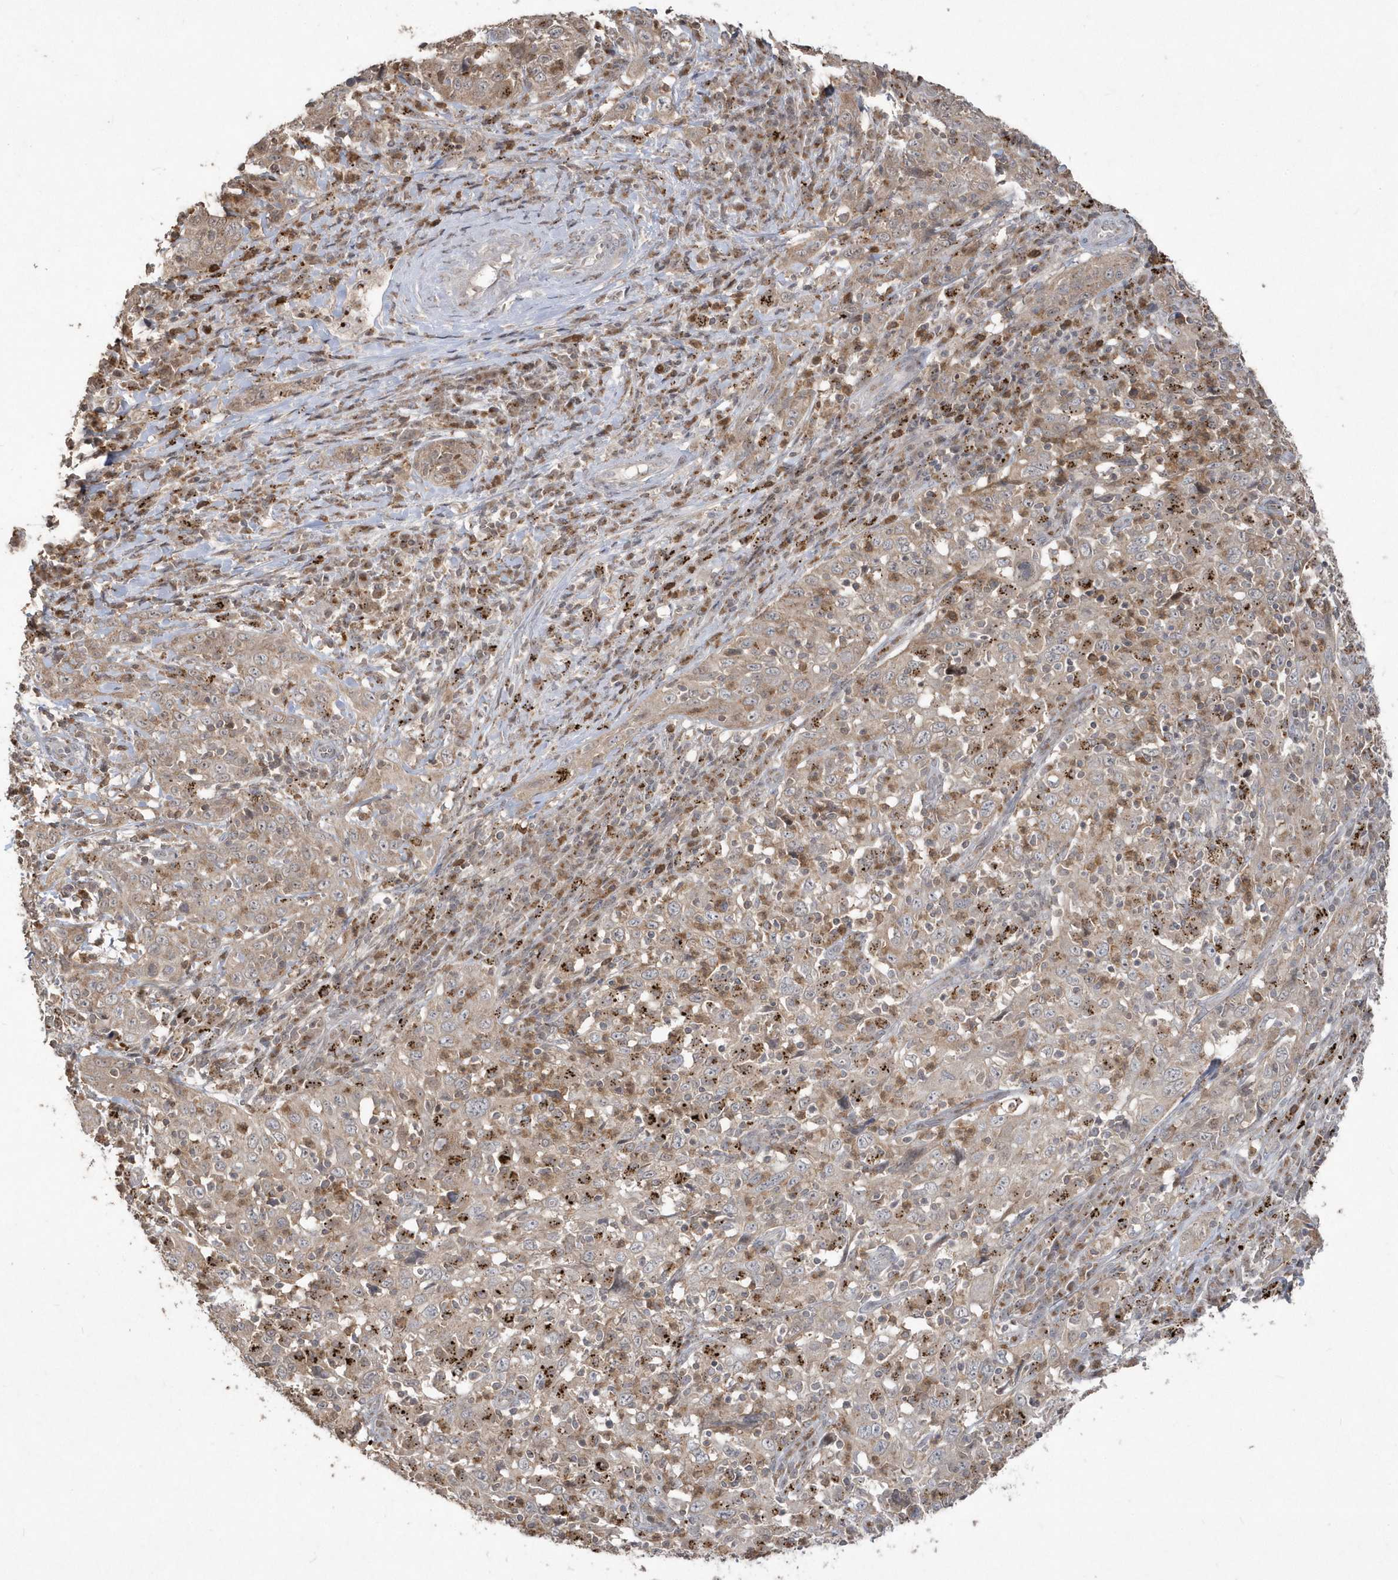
{"staining": {"intensity": "weak", "quantity": ">75%", "location": "cytoplasmic/membranous"}, "tissue": "cervical cancer", "cell_type": "Tumor cells", "image_type": "cancer", "snomed": [{"axis": "morphology", "description": "Squamous cell carcinoma, NOS"}, {"axis": "topography", "description": "Cervix"}], "caption": "Protein expression analysis of cervical squamous cell carcinoma demonstrates weak cytoplasmic/membranous staining in about >75% of tumor cells. (brown staining indicates protein expression, while blue staining denotes nuclei).", "gene": "GEMIN6", "patient": {"sex": "female", "age": 46}}